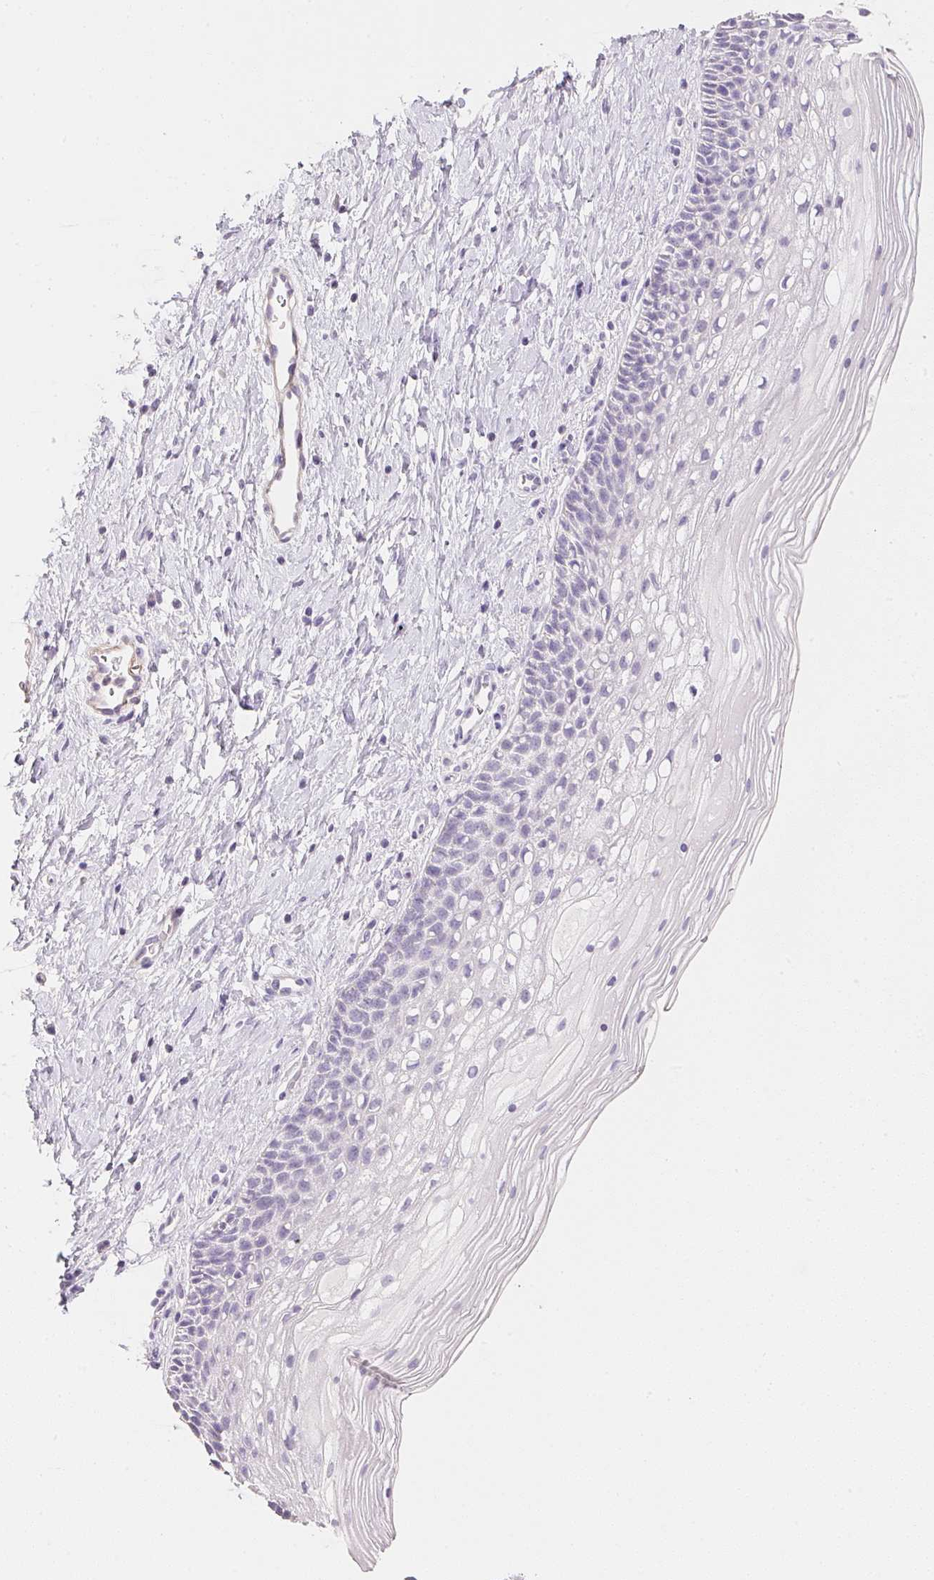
{"staining": {"intensity": "negative", "quantity": "none", "location": "none"}, "tissue": "cervix", "cell_type": "Glandular cells", "image_type": "normal", "snomed": [{"axis": "morphology", "description": "Normal tissue, NOS"}, {"axis": "topography", "description": "Cervix"}], "caption": "This image is of benign cervix stained with immunohistochemistry to label a protein in brown with the nuclei are counter-stained blue. There is no expression in glandular cells.", "gene": "KCNE2", "patient": {"sex": "female", "age": 34}}